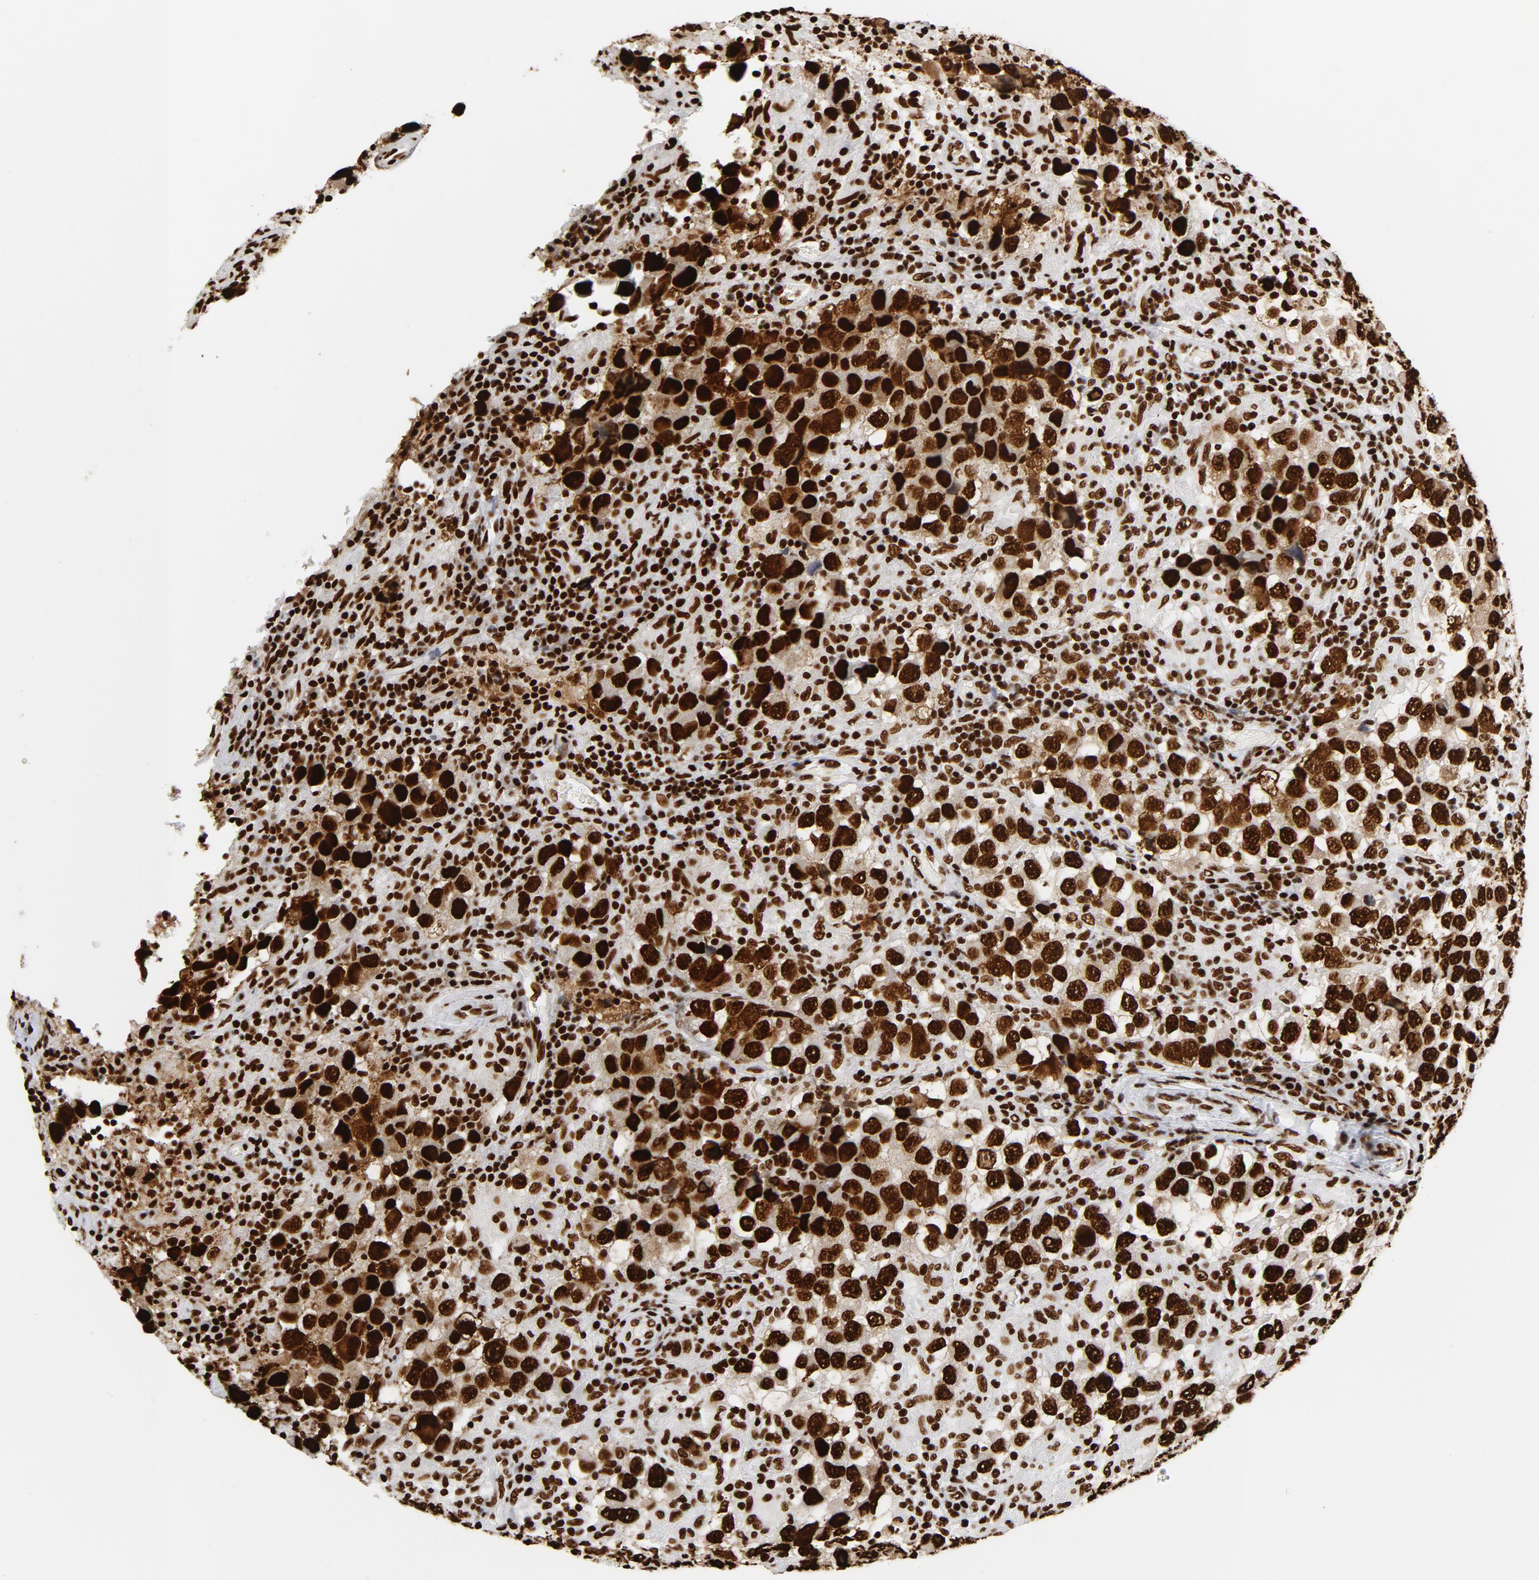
{"staining": {"intensity": "strong", "quantity": ">75%", "location": "cytoplasmic/membranous,nuclear"}, "tissue": "testis cancer", "cell_type": "Tumor cells", "image_type": "cancer", "snomed": [{"axis": "morphology", "description": "Carcinoma, Embryonal, NOS"}, {"axis": "topography", "description": "Testis"}], "caption": "Immunohistochemistry (IHC) of testis cancer reveals high levels of strong cytoplasmic/membranous and nuclear expression in about >75% of tumor cells. The staining was performed using DAB to visualize the protein expression in brown, while the nuclei were stained in blue with hematoxylin (Magnification: 20x).", "gene": "XRCC6", "patient": {"sex": "male", "age": 21}}